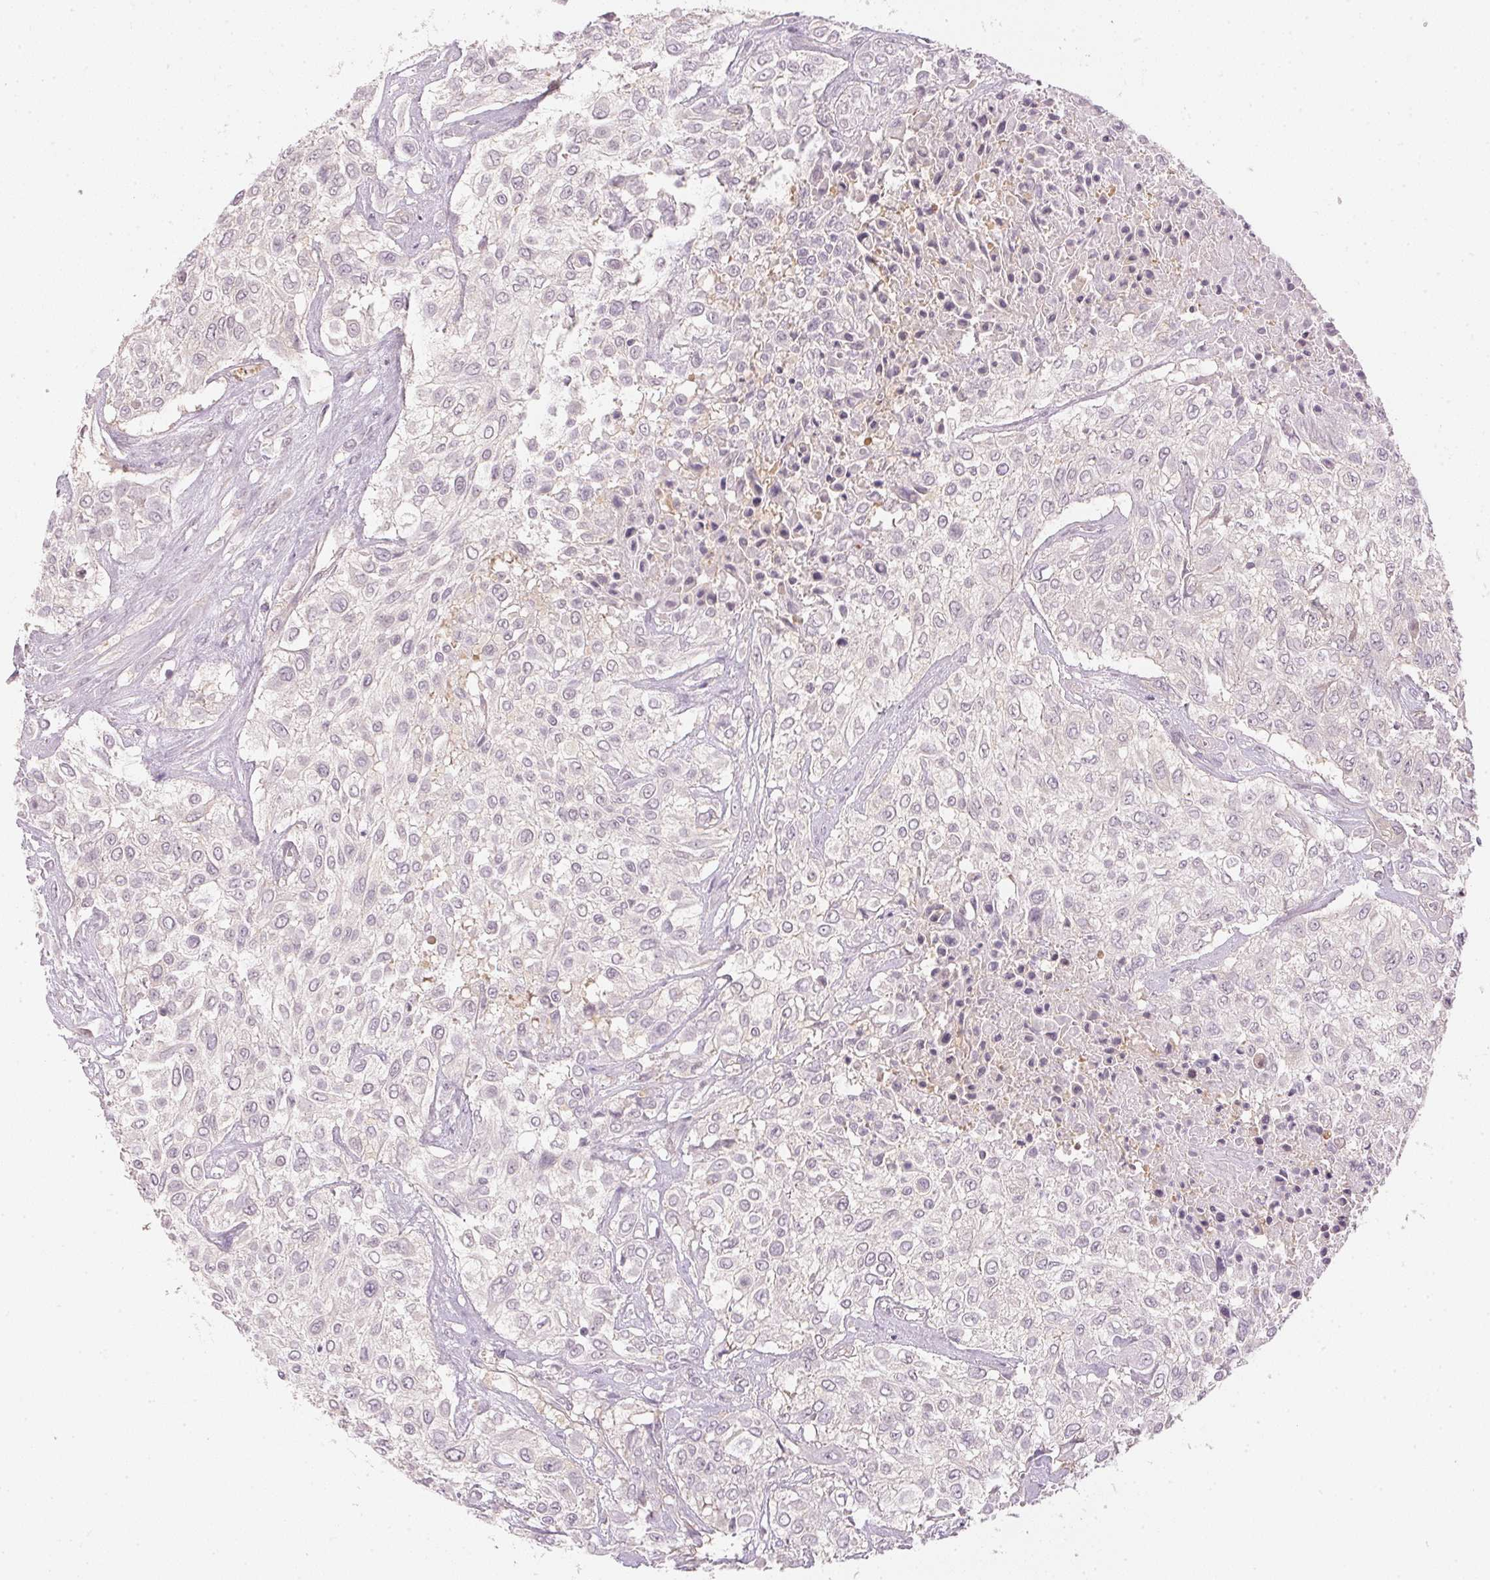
{"staining": {"intensity": "negative", "quantity": "none", "location": "none"}, "tissue": "urothelial cancer", "cell_type": "Tumor cells", "image_type": "cancer", "snomed": [{"axis": "morphology", "description": "Urothelial carcinoma, High grade"}, {"axis": "topography", "description": "Urinary bladder"}], "caption": "Tumor cells show no significant staining in urothelial cancer.", "gene": "KPRP", "patient": {"sex": "male", "age": 57}}